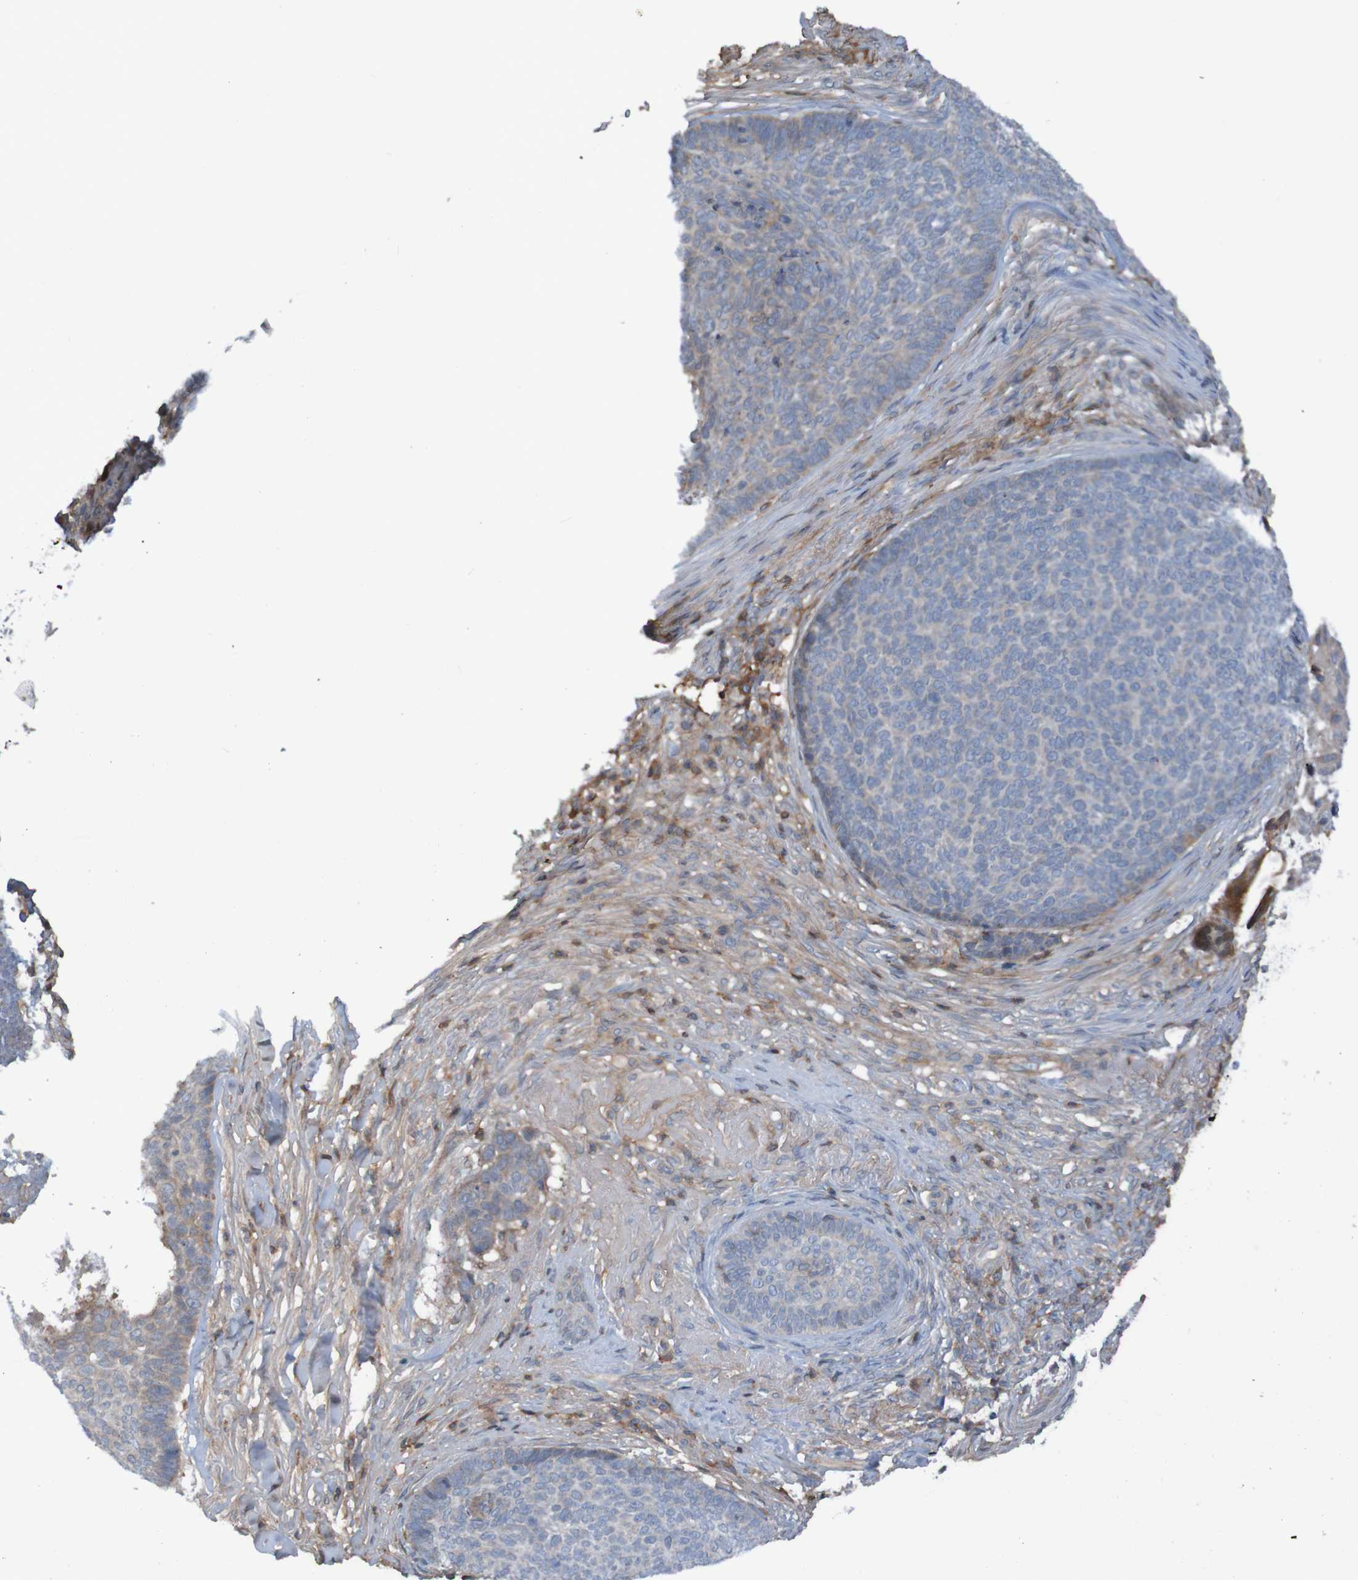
{"staining": {"intensity": "weak", "quantity": ">75%", "location": "cytoplasmic/membranous"}, "tissue": "skin cancer", "cell_type": "Tumor cells", "image_type": "cancer", "snomed": [{"axis": "morphology", "description": "Basal cell carcinoma"}, {"axis": "topography", "description": "Skin"}], "caption": "A brown stain highlights weak cytoplasmic/membranous positivity of a protein in human basal cell carcinoma (skin) tumor cells.", "gene": "PDGFB", "patient": {"sex": "male", "age": 84}}